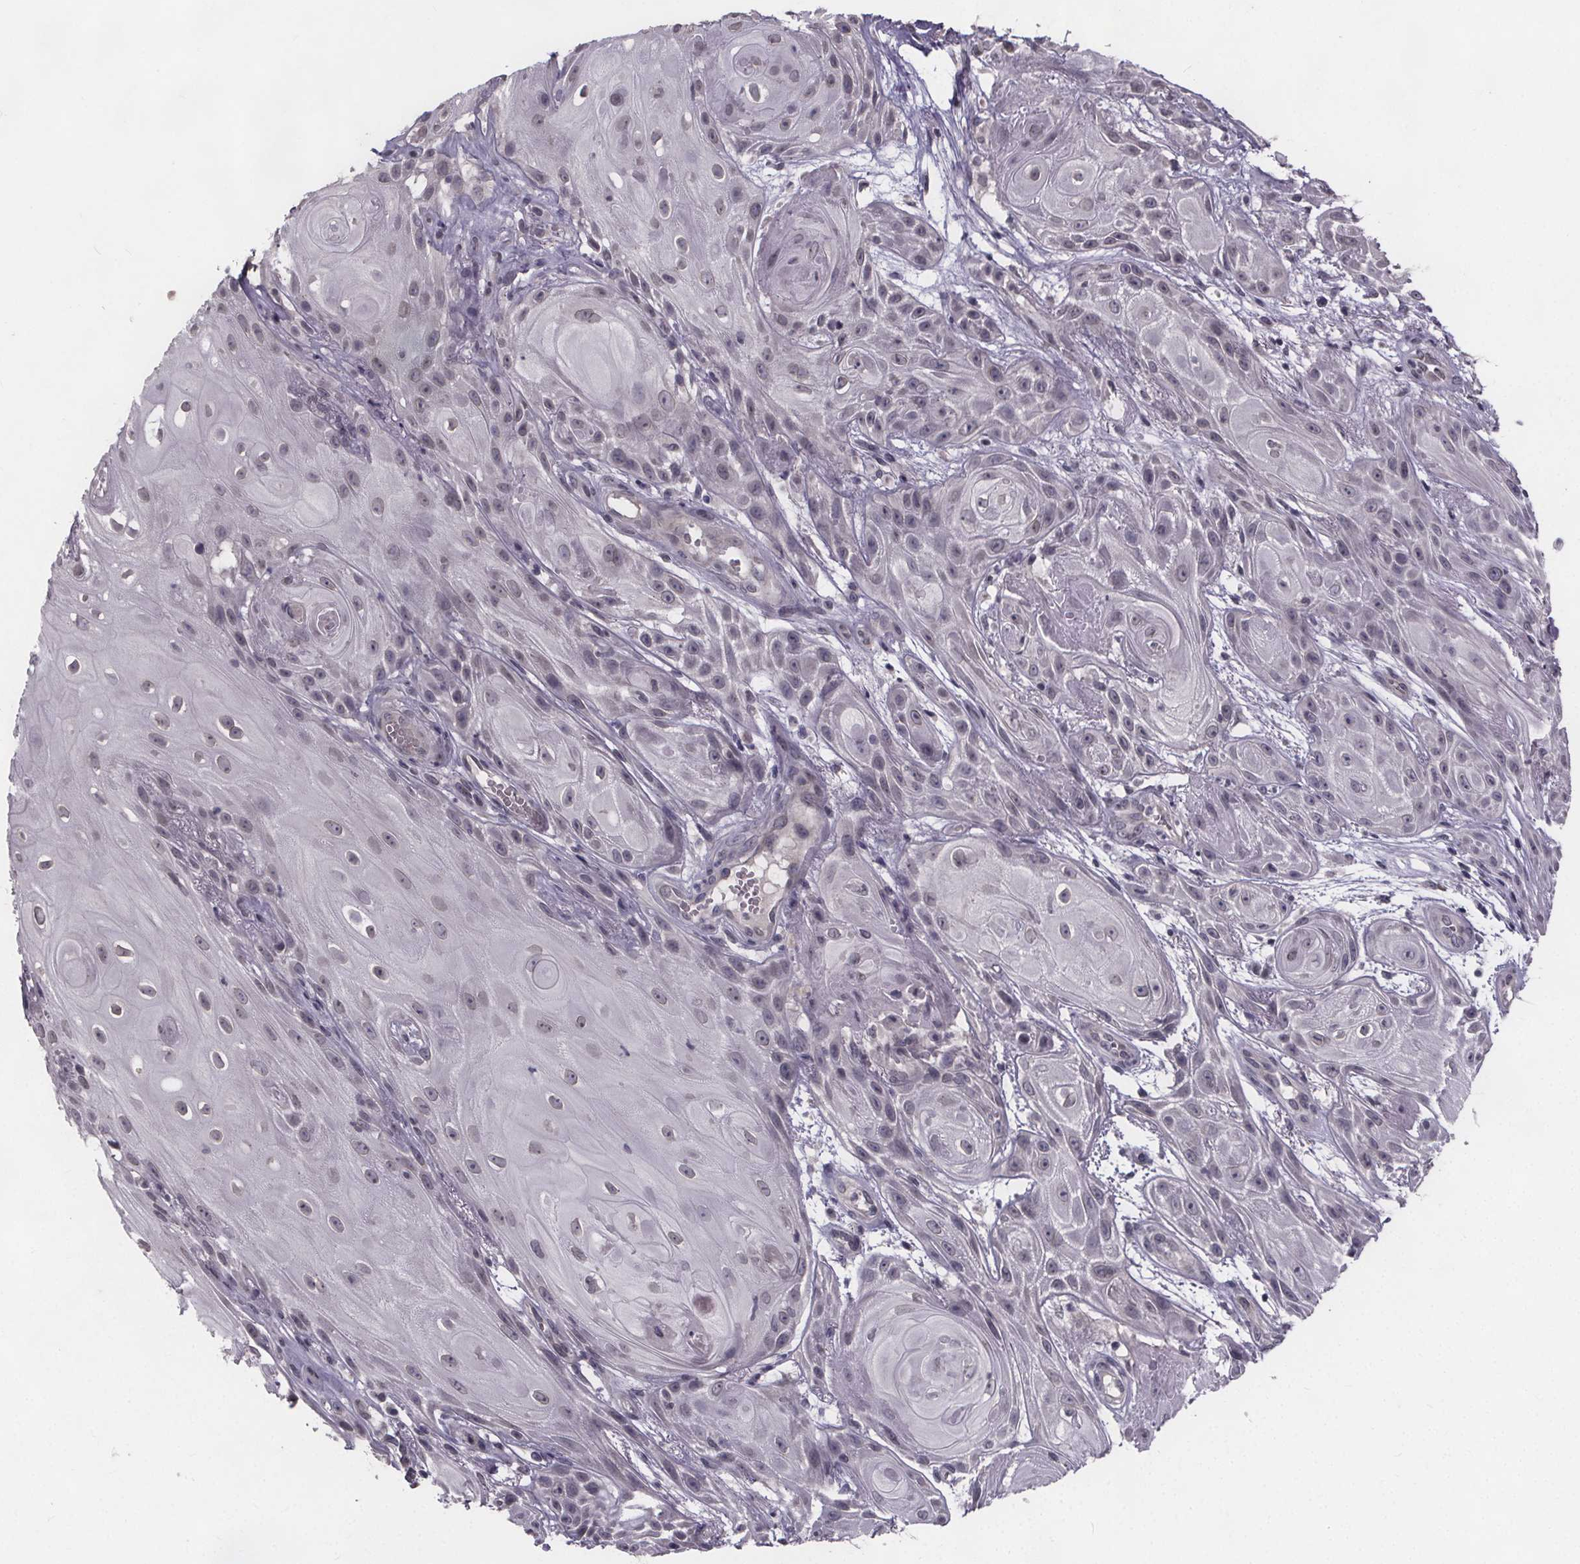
{"staining": {"intensity": "negative", "quantity": "none", "location": "none"}, "tissue": "skin cancer", "cell_type": "Tumor cells", "image_type": "cancer", "snomed": [{"axis": "morphology", "description": "Squamous cell carcinoma, NOS"}, {"axis": "topography", "description": "Skin"}], "caption": "Protein analysis of skin cancer reveals no significant positivity in tumor cells. (Stains: DAB (3,3'-diaminobenzidine) immunohistochemistry (IHC) with hematoxylin counter stain, Microscopy: brightfield microscopy at high magnification).", "gene": "FAM181B", "patient": {"sex": "male", "age": 62}}